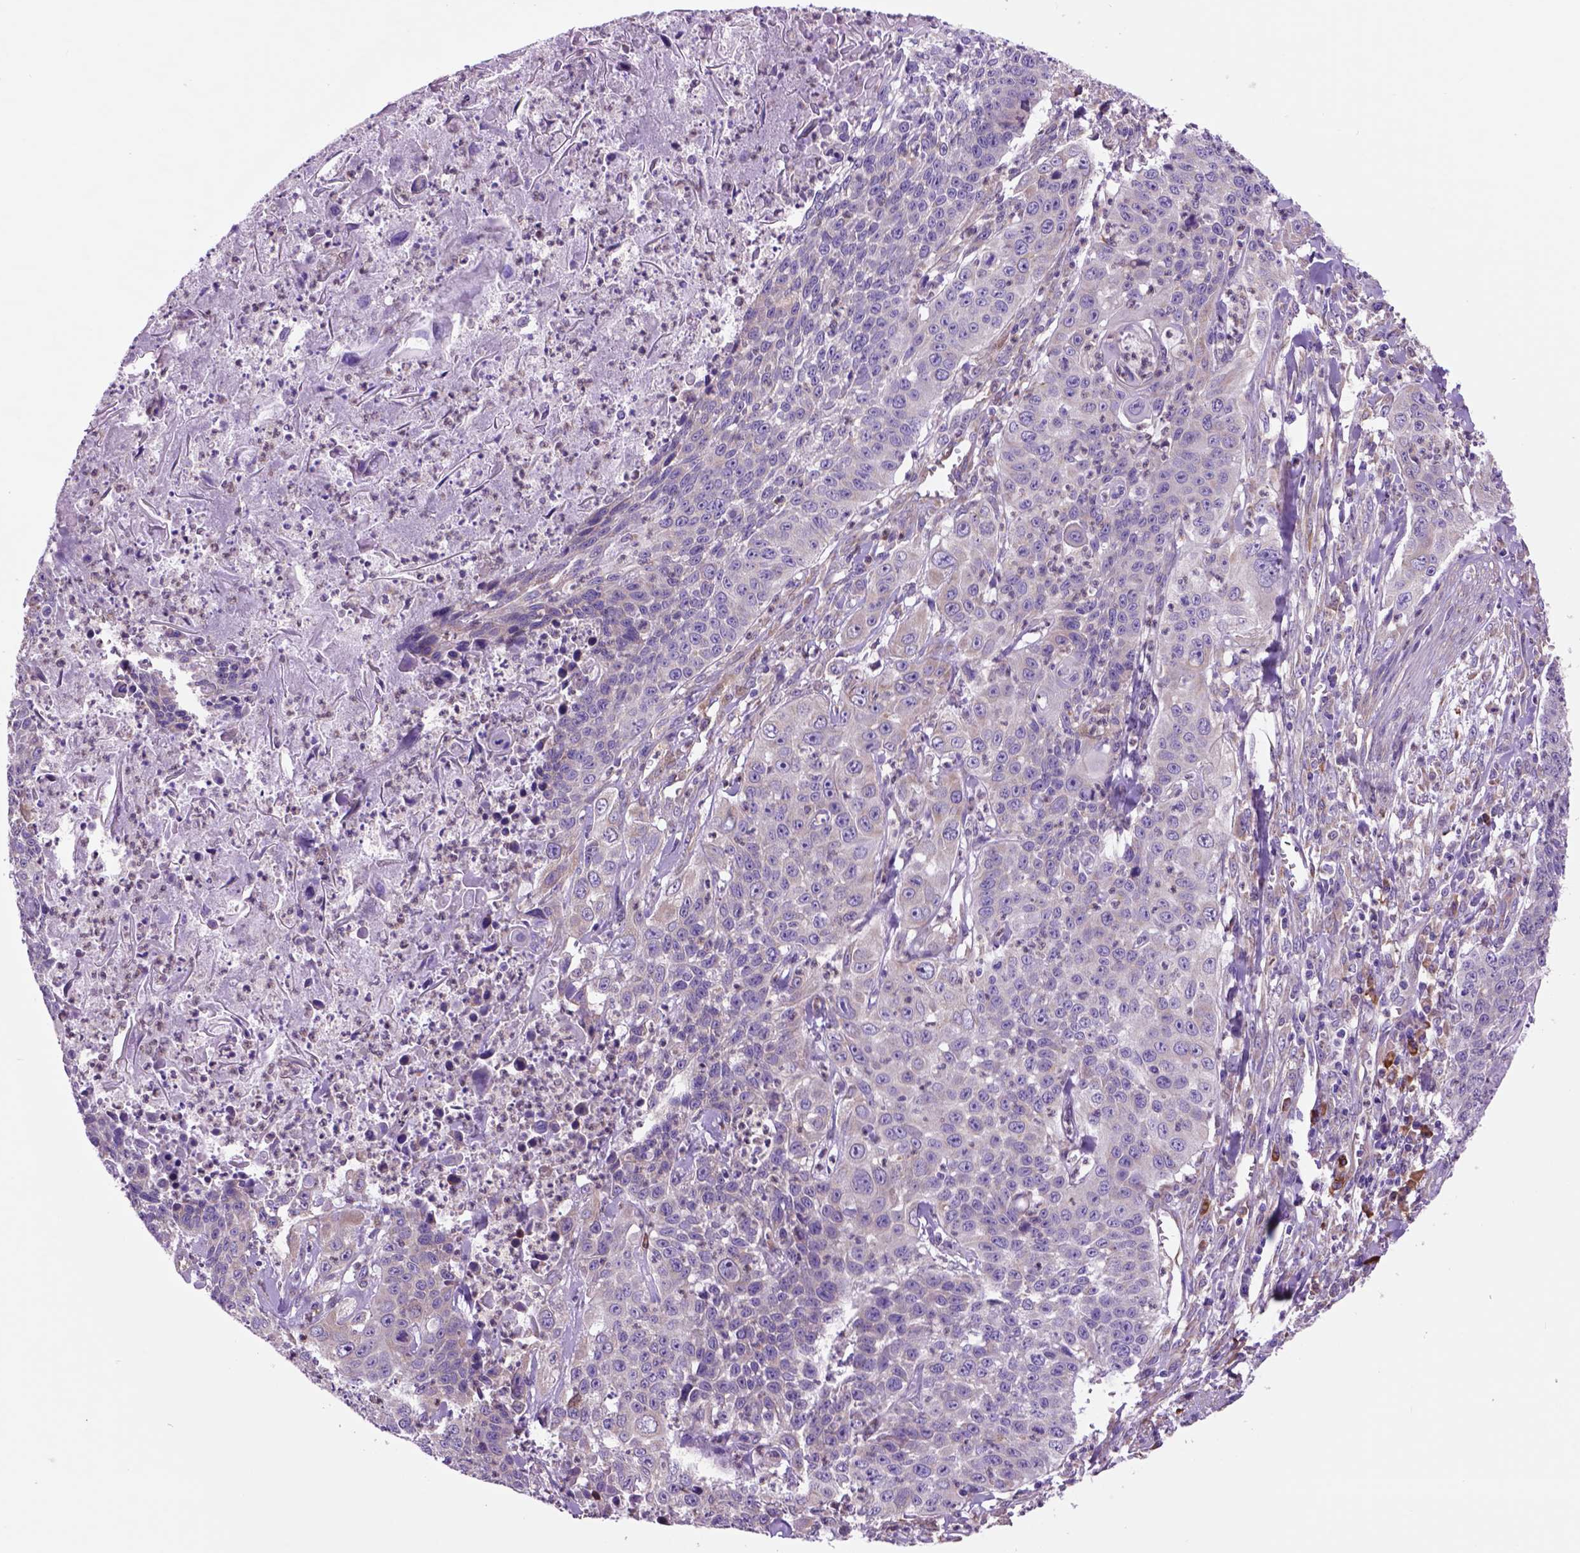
{"staining": {"intensity": "negative", "quantity": "none", "location": "none"}, "tissue": "lung cancer", "cell_type": "Tumor cells", "image_type": "cancer", "snomed": [{"axis": "morphology", "description": "Squamous cell carcinoma, NOS"}, {"axis": "morphology", "description": "Squamous cell carcinoma, metastatic, NOS"}, {"axis": "topography", "description": "Lung"}, {"axis": "topography", "description": "Pleura, NOS"}], "caption": "Immunohistochemical staining of lung metastatic squamous cell carcinoma shows no significant staining in tumor cells.", "gene": "PIAS3", "patient": {"sex": "male", "age": 72}}